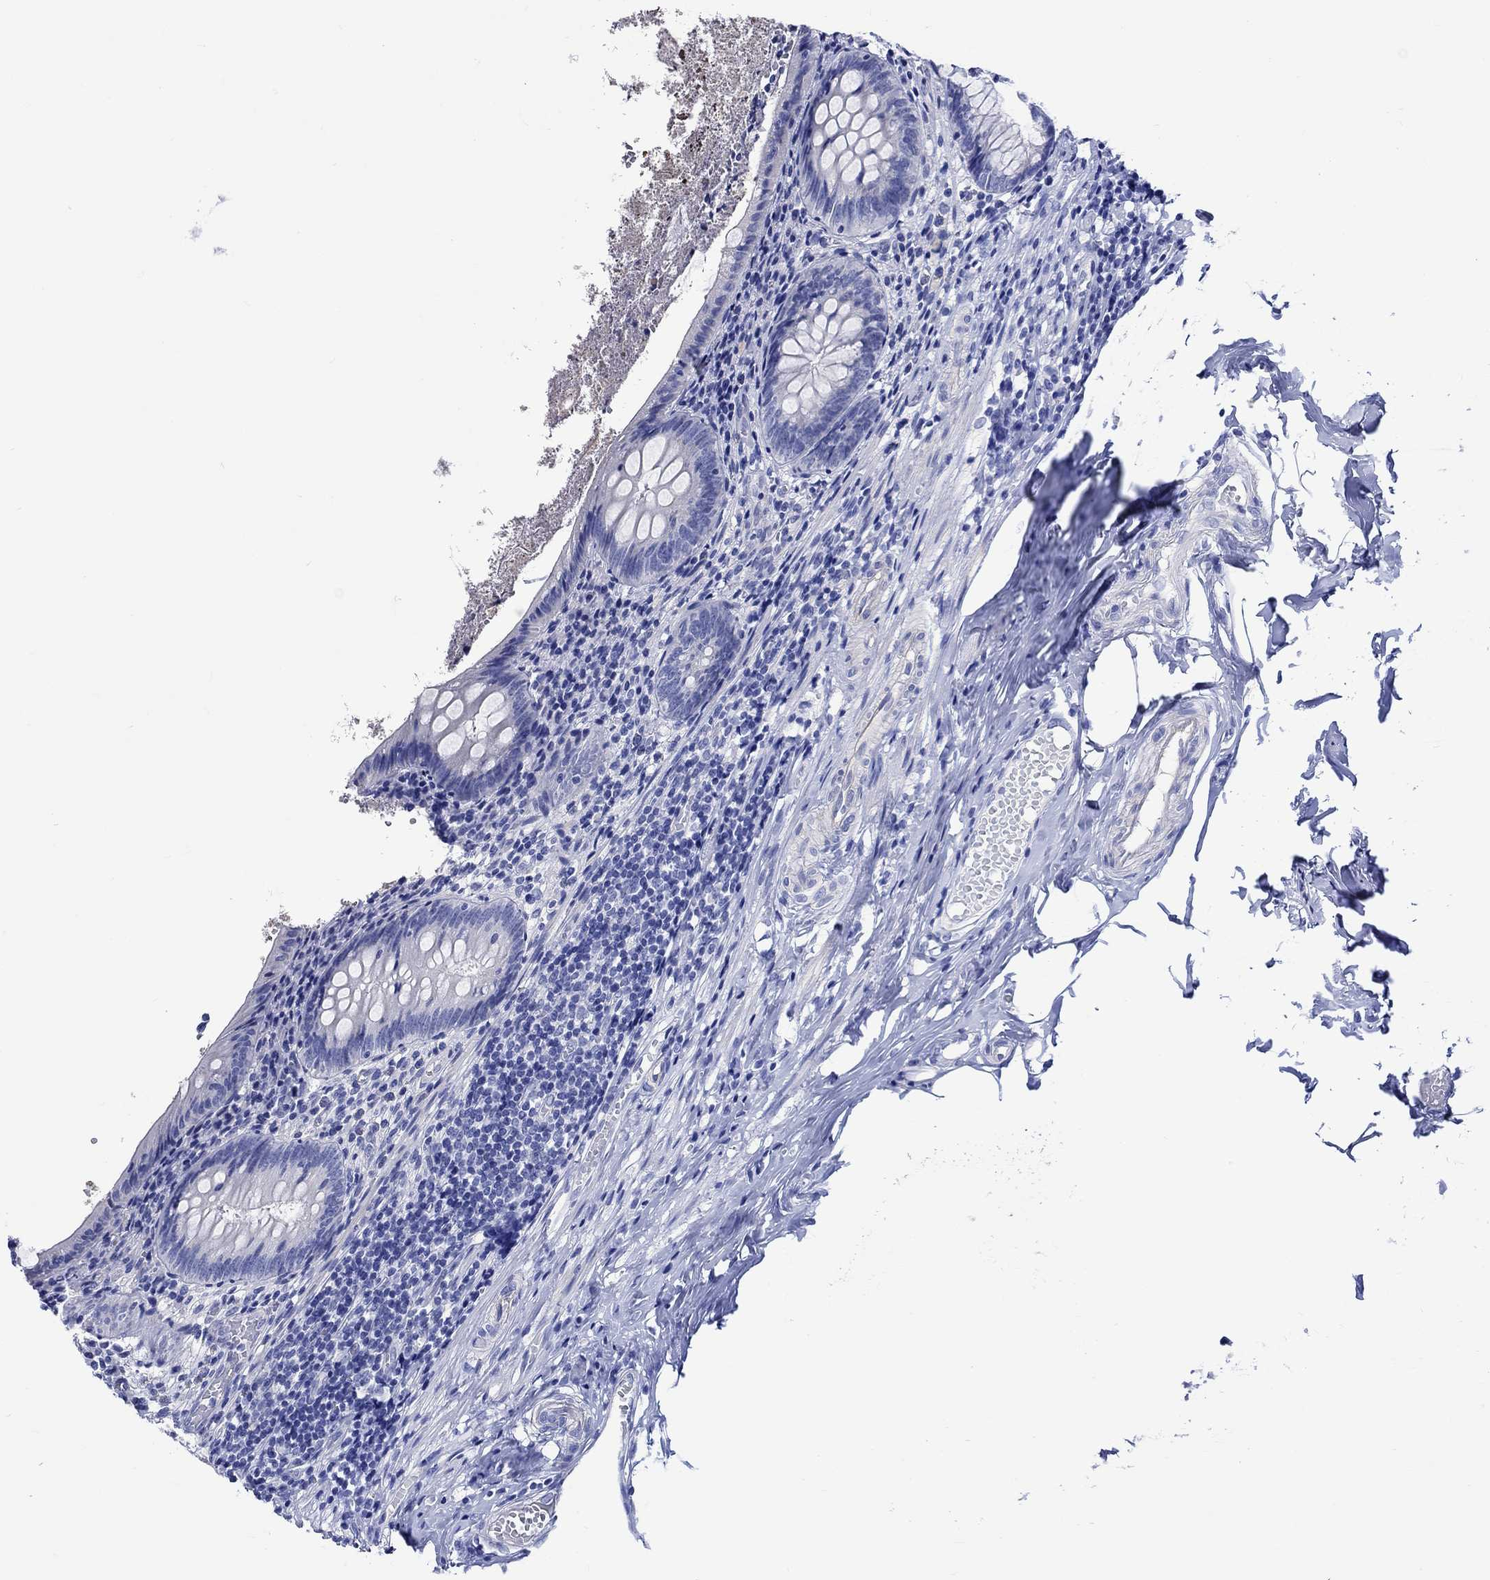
{"staining": {"intensity": "negative", "quantity": "none", "location": "none"}, "tissue": "appendix", "cell_type": "Glandular cells", "image_type": "normal", "snomed": [{"axis": "morphology", "description": "Normal tissue, NOS"}, {"axis": "topography", "description": "Appendix"}], "caption": "Micrograph shows no protein staining in glandular cells of unremarkable appendix.", "gene": "HARBI1", "patient": {"sex": "female", "age": 23}}